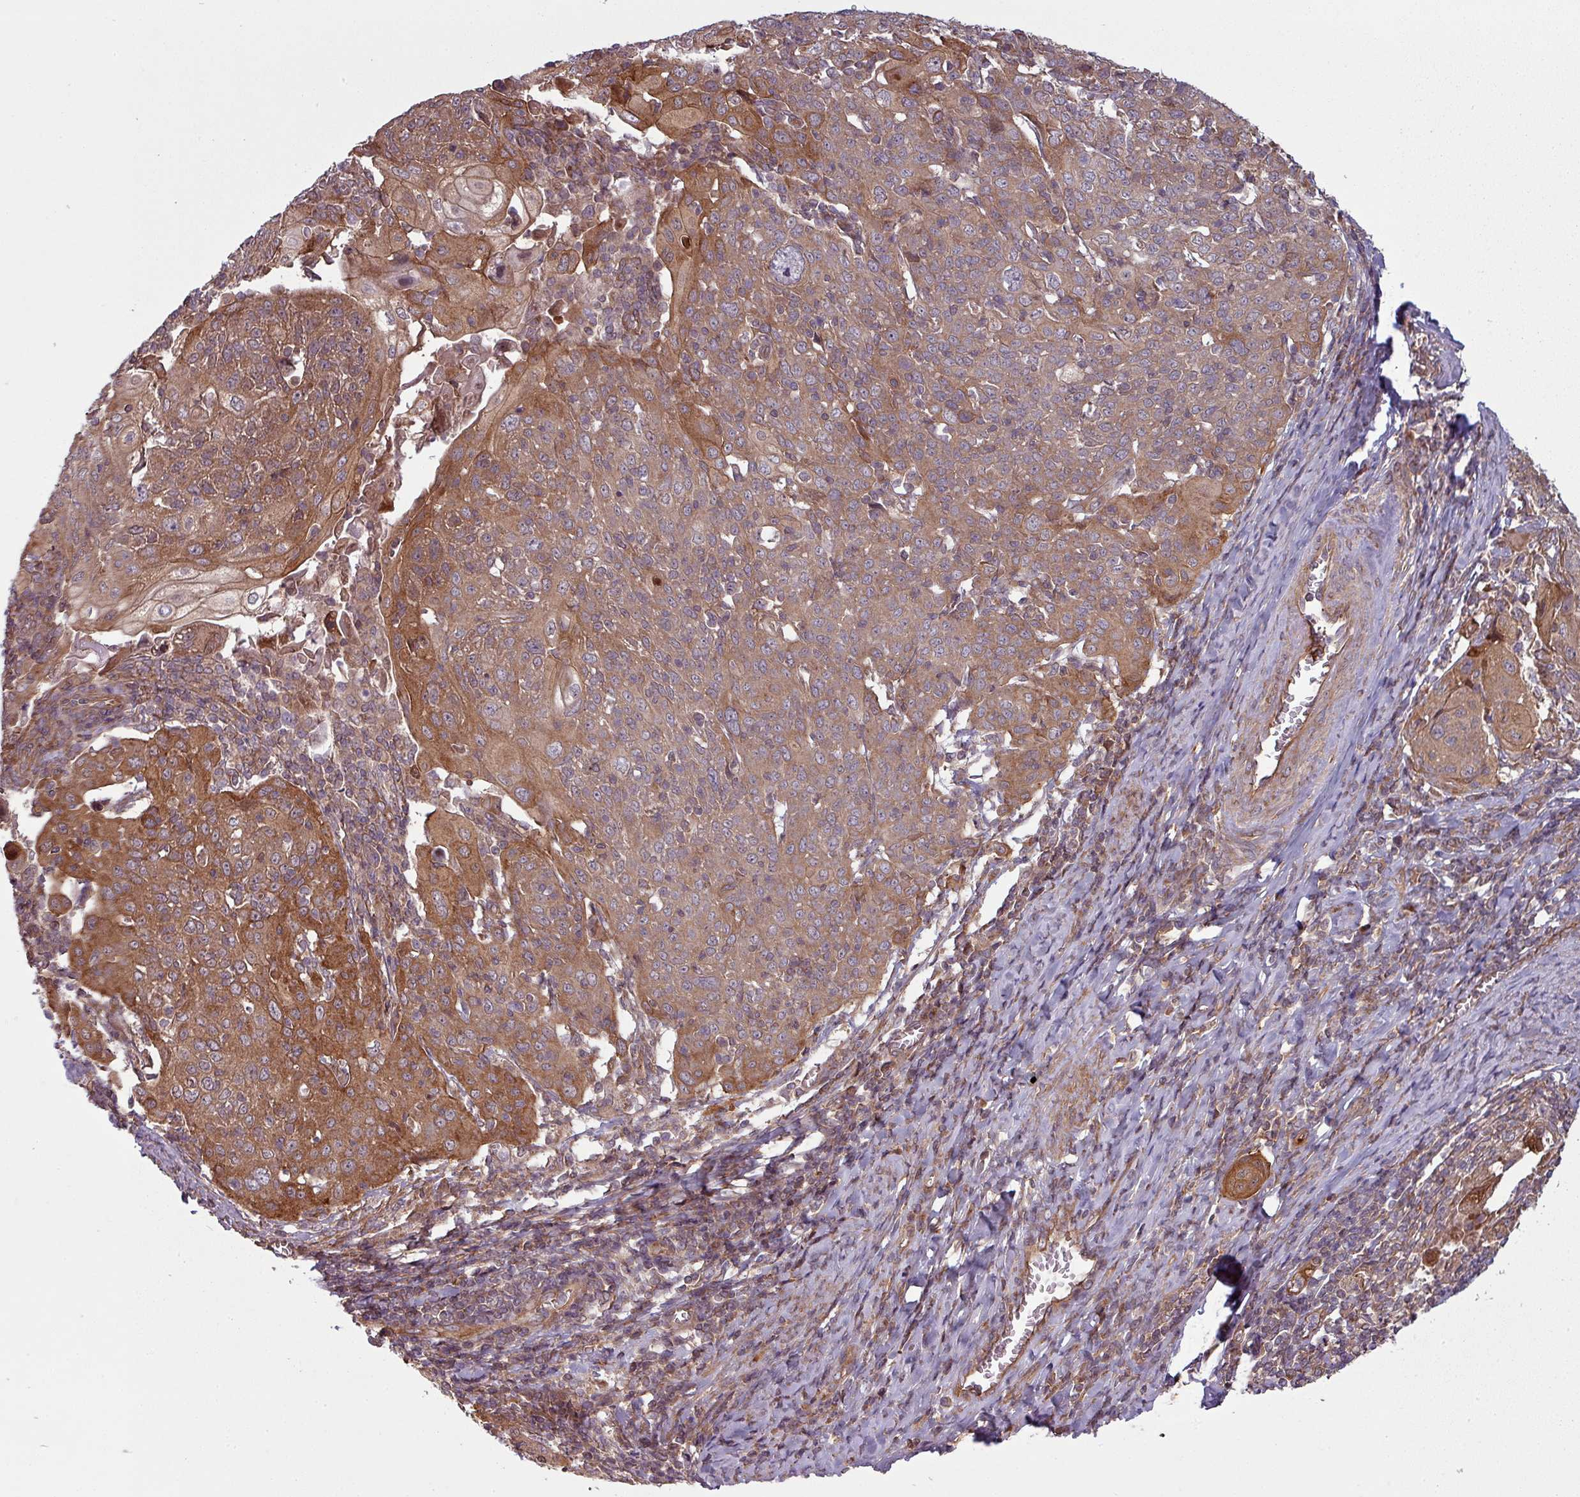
{"staining": {"intensity": "moderate", "quantity": ">75%", "location": "cytoplasmic/membranous"}, "tissue": "cervical cancer", "cell_type": "Tumor cells", "image_type": "cancer", "snomed": [{"axis": "morphology", "description": "Squamous cell carcinoma, NOS"}, {"axis": "topography", "description": "Cervix"}], "caption": "Immunohistochemistry of human cervical cancer shows medium levels of moderate cytoplasmic/membranous positivity in about >75% of tumor cells.", "gene": "SNRNP25", "patient": {"sex": "female", "age": 67}}